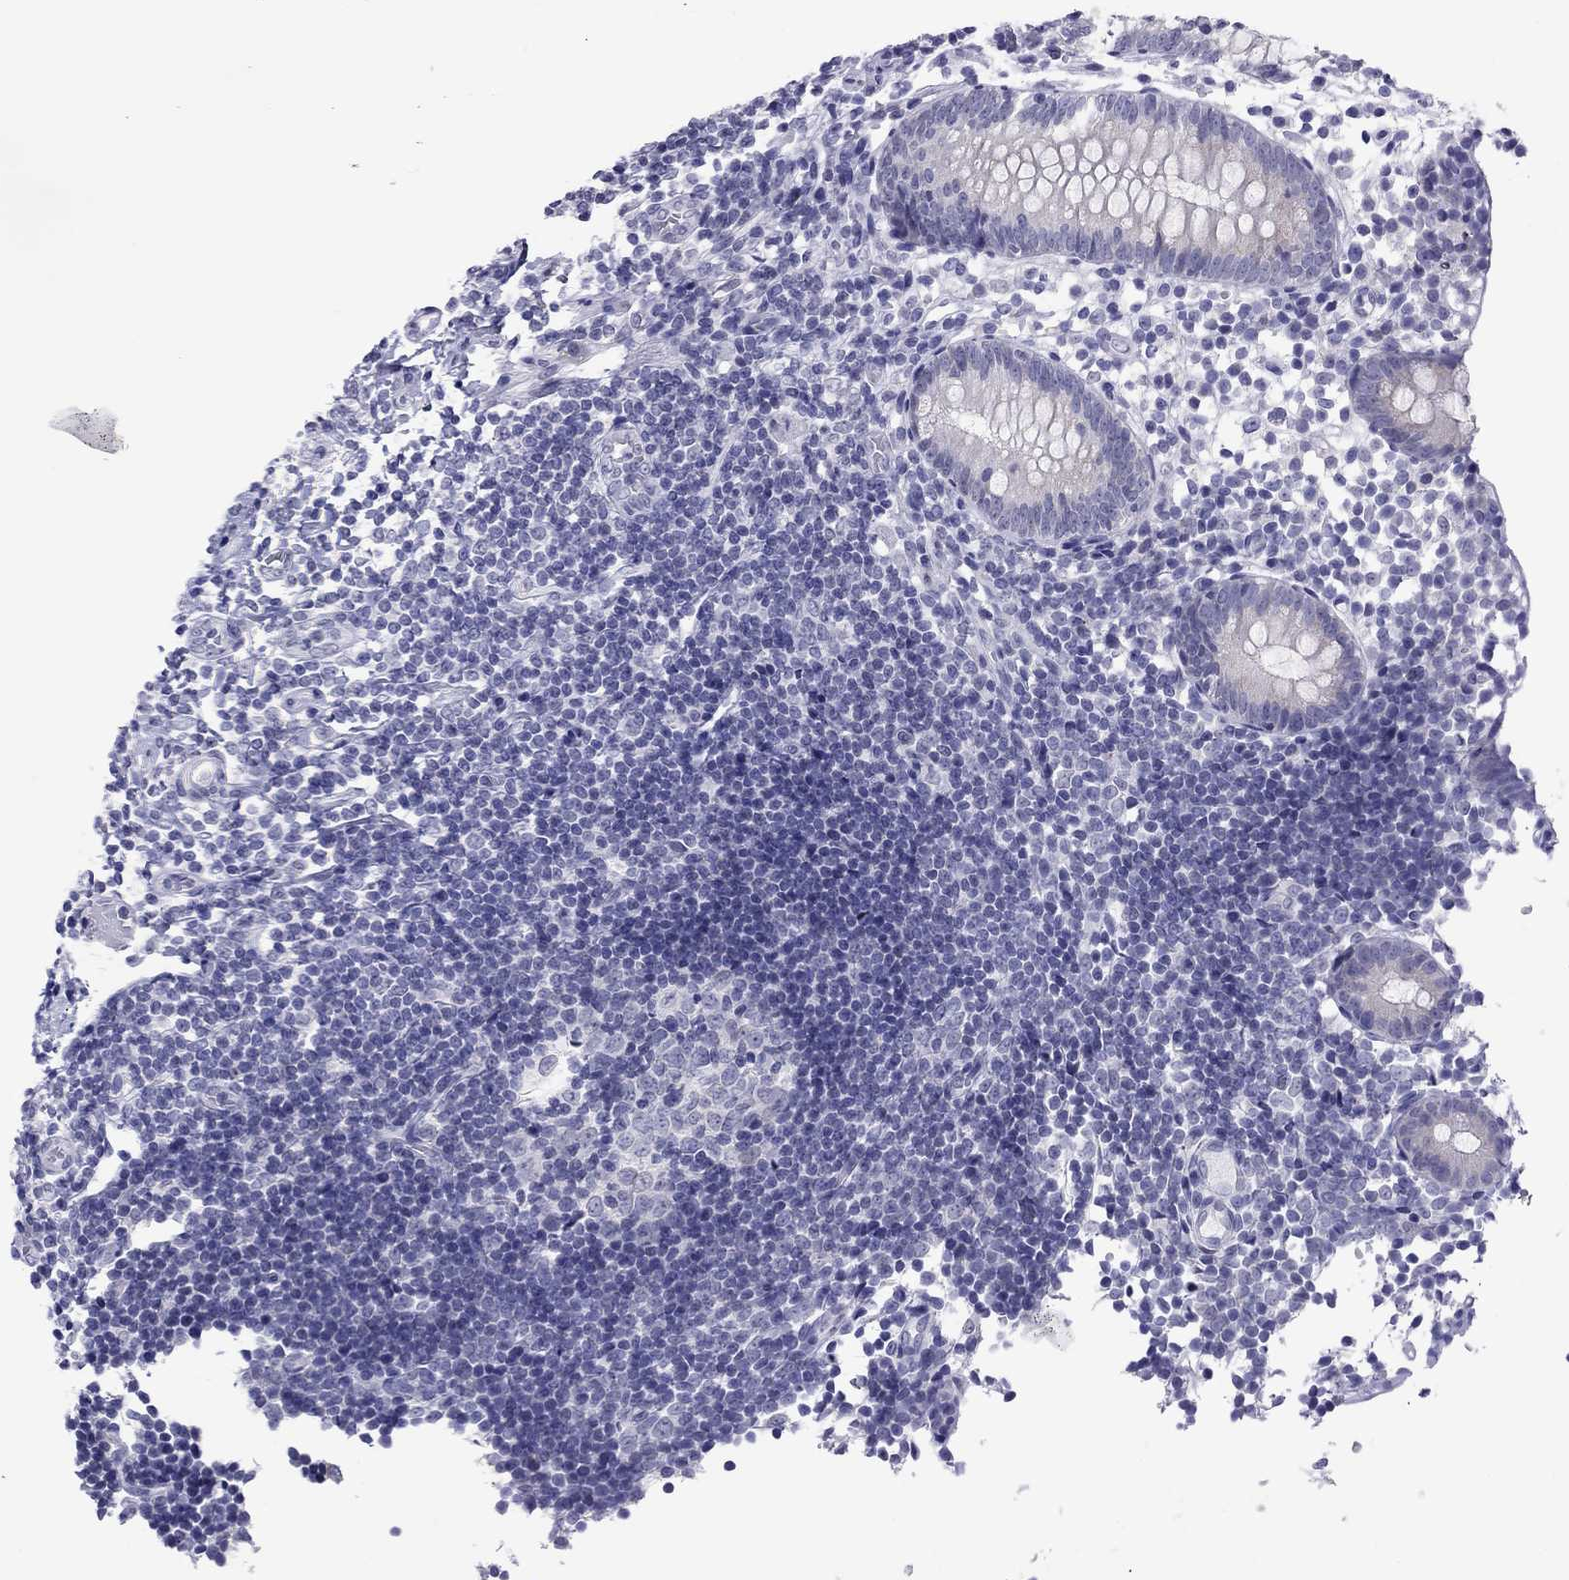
{"staining": {"intensity": "negative", "quantity": "none", "location": "none"}, "tissue": "appendix", "cell_type": "Glandular cells", "image_type": "normal", "snomed": [{"axis": "morphology", "description": "Normal tissue, NOS"}, {"axis": "topography", "description": "Appendix"}], "caption": "The photomicrograph shows no staining of glandular cells in normal appendix.", "gene": "ARMC12", "patient": {"sex": "female", "age": 40}}